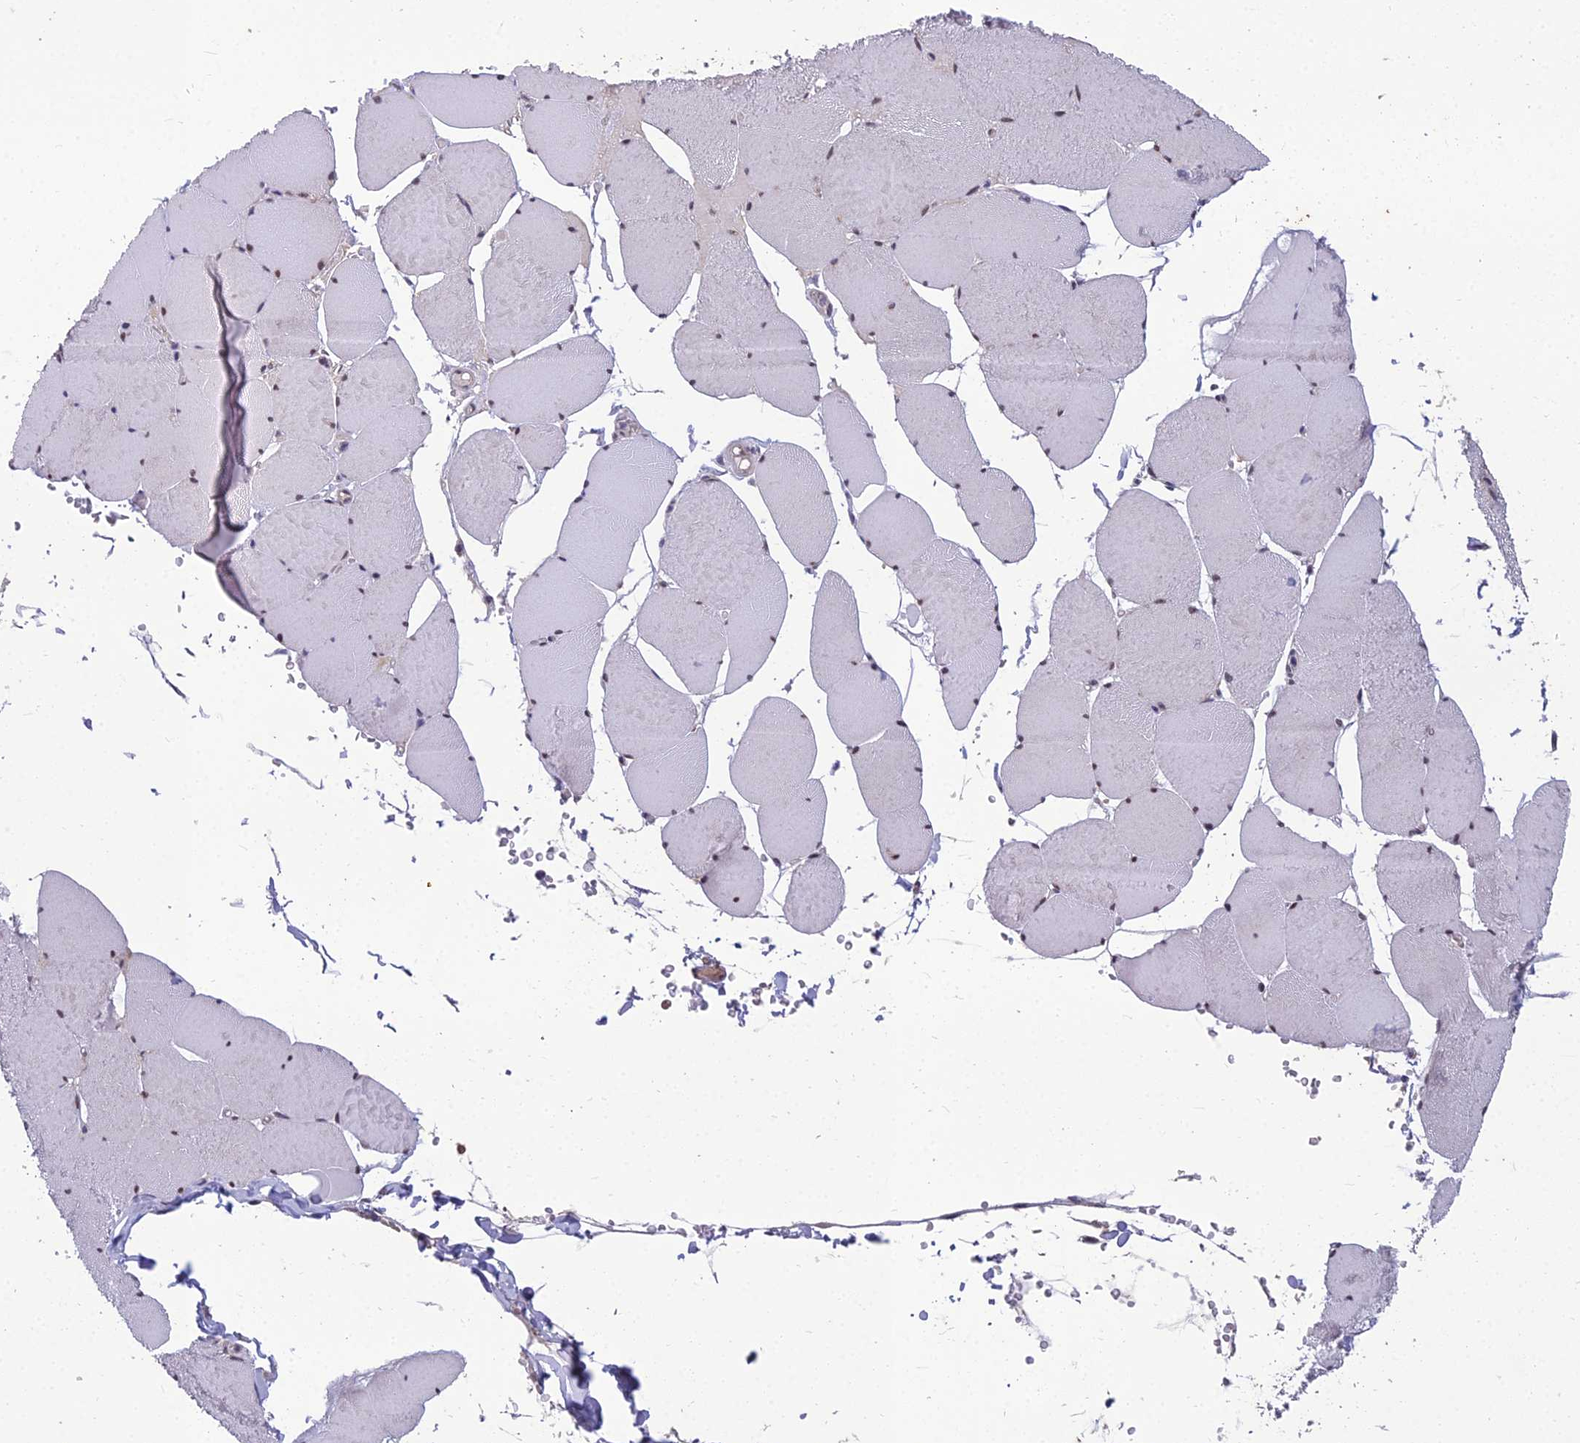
{"staining": {"intensity": "moderate", "quantity": "25%-75%", "location": "nuclear"}, "tissue": "skeletal muscle", "cell_type": "Myocytes", "image_type": "normal", "snomed": [{"axis": "morphology", "description": "Normal tissue, NOS"}, {"axis": "topography", "description": "Skeletal muscle"}, {"axis": "topography", "description": "Head-Neck"}], "caption": "This photomicrograph exhibits normal skeletal muscle stained with immunohistochemistry to label a protein in brown. The nuclear of myocytes show moderate positivity for the protein. Nuclei are counter-stained blue.", "gene": "GRWD1", "patient": {"sex": "male", "age": 66}}